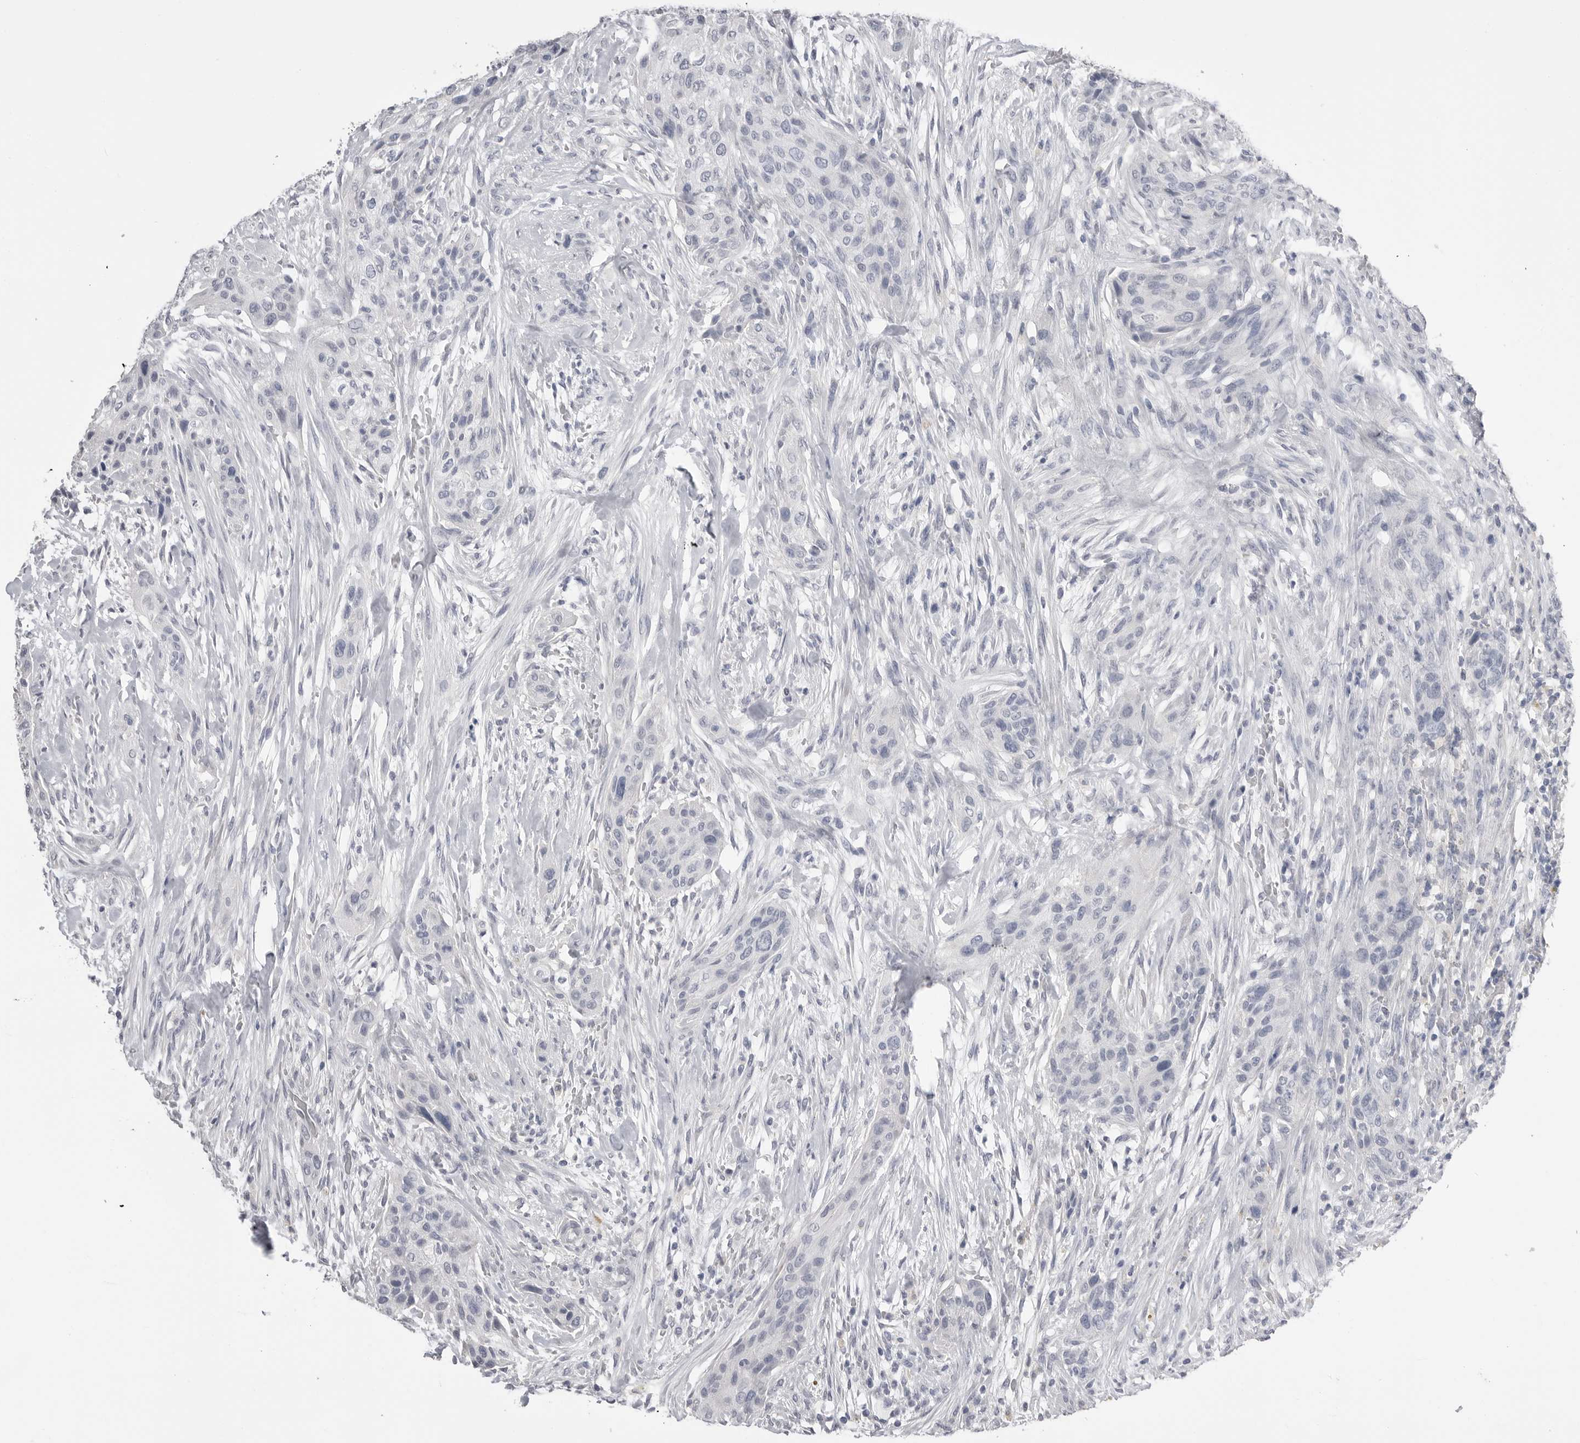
{"staining": {"intensity": "negative", "quantity": "none", "location": "none"}, "tissue": "urothelial cancer", "cell_type": "Tumor cells", "image_type": "cancer", "snomed": [{"axis": "morphology", "description": "Urothelial carcinoma, High grade"}, {"axis": "topography", "description": "Urinary bladder"}], "caption": "Immunohistochemical staining of human urothelial cancer reveals no significant staining in tumor cells. (DAB (3,3'-diaminobenzidine) immunohistochemistry with hematoxylin counter stain).", "gene": "CPB1", "patient": {"sex": "male", "age": 35}}